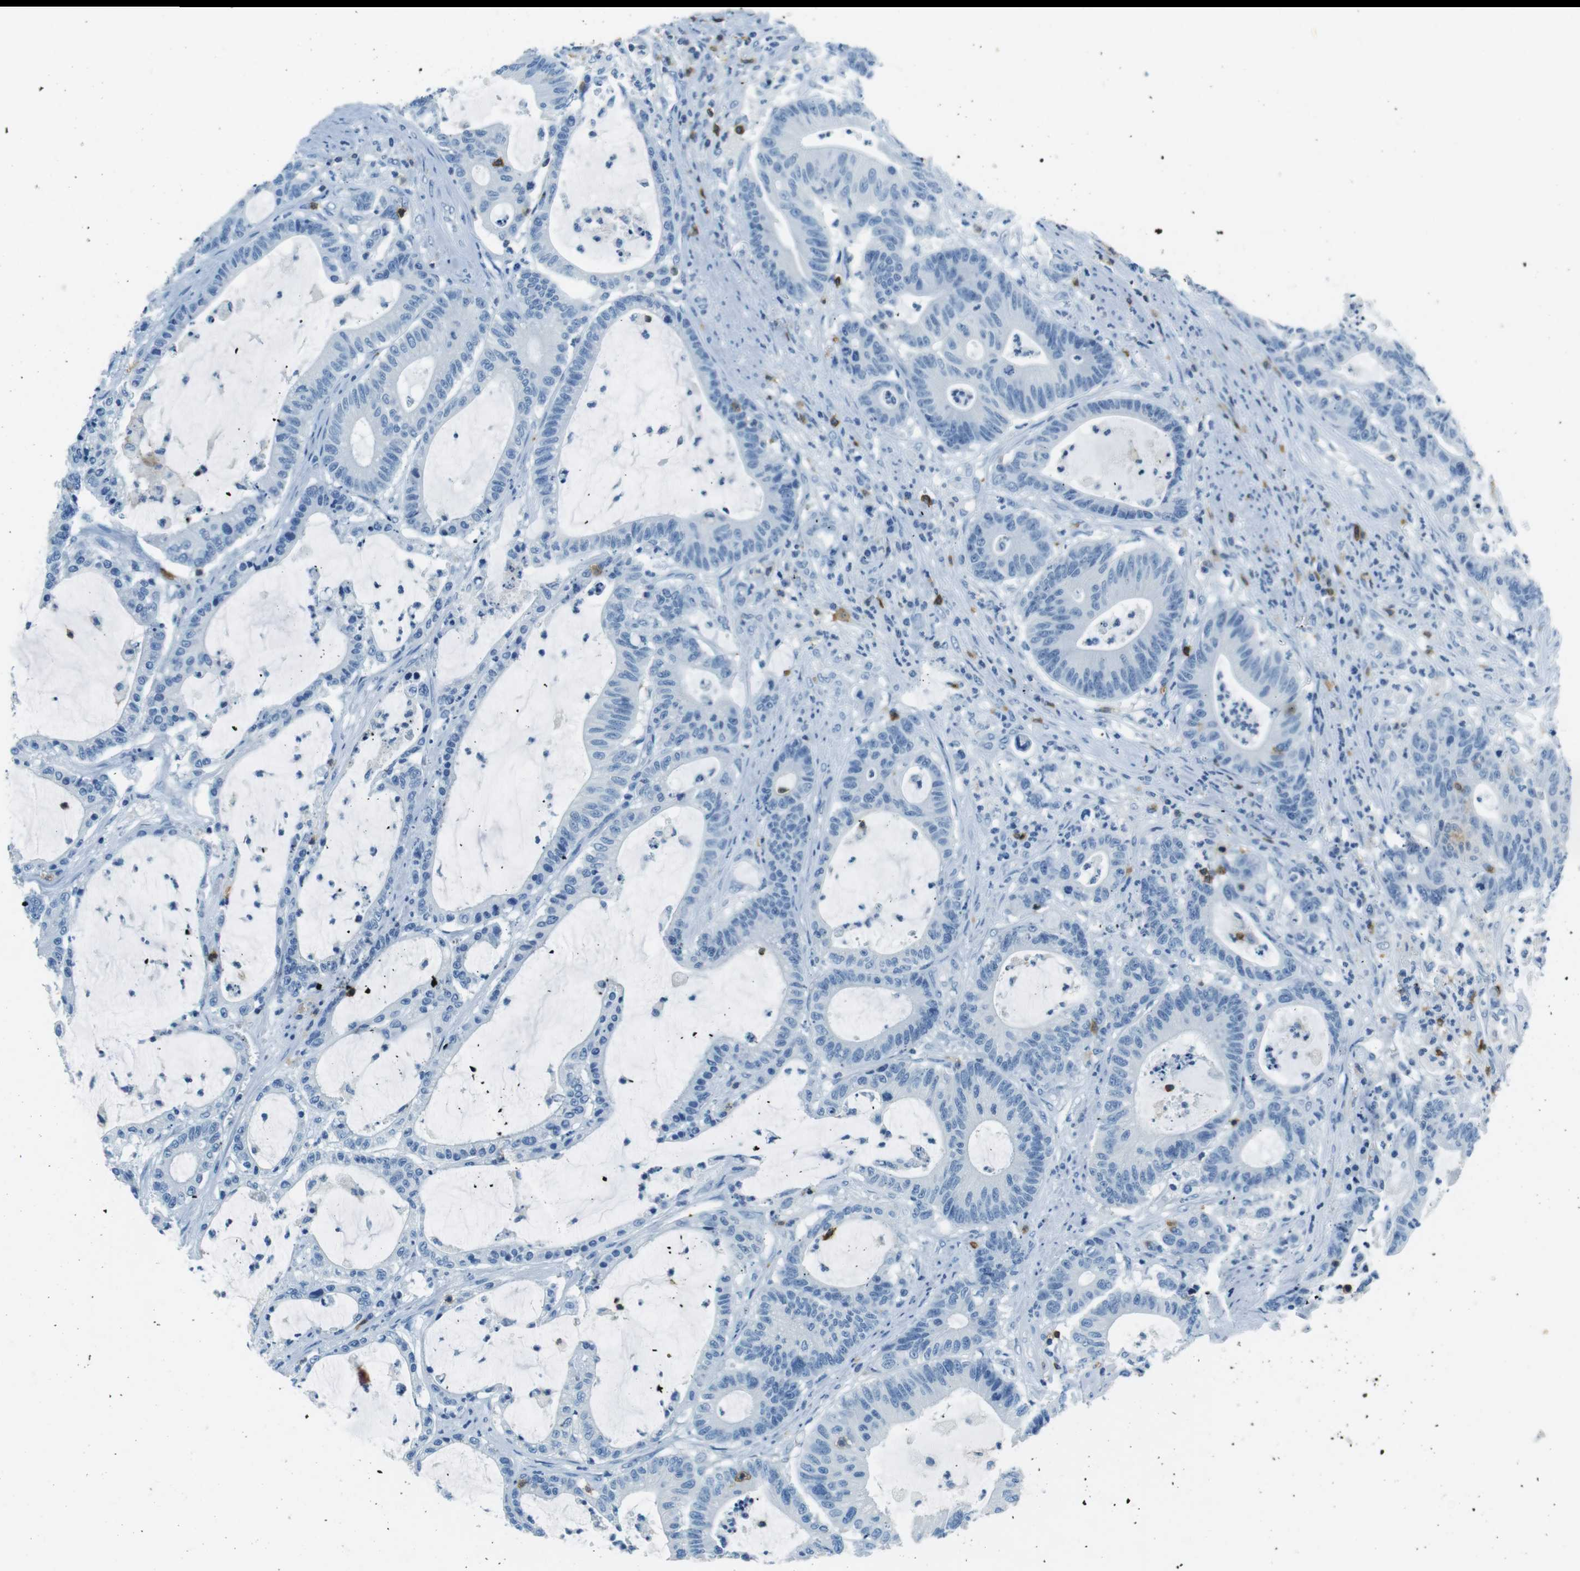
{"staining": {"intensity": "negative", "quantity": "none", "location": "none"}, "tissue": "colorectal cancer", "cell_type": "Tumor cells", "image_type": "cancer", "snomed": [{"axis": "morphology", "description": "Adenocarcinoma, NOS"}, {"axis": "topography", "description": "Colon"}], "caption": "This is an IHC image of human colorectal adenocarcinoma. There is no staining in tumor cells.", "gene": "LAT", "patient": {"sex": "female", "age": 84}}